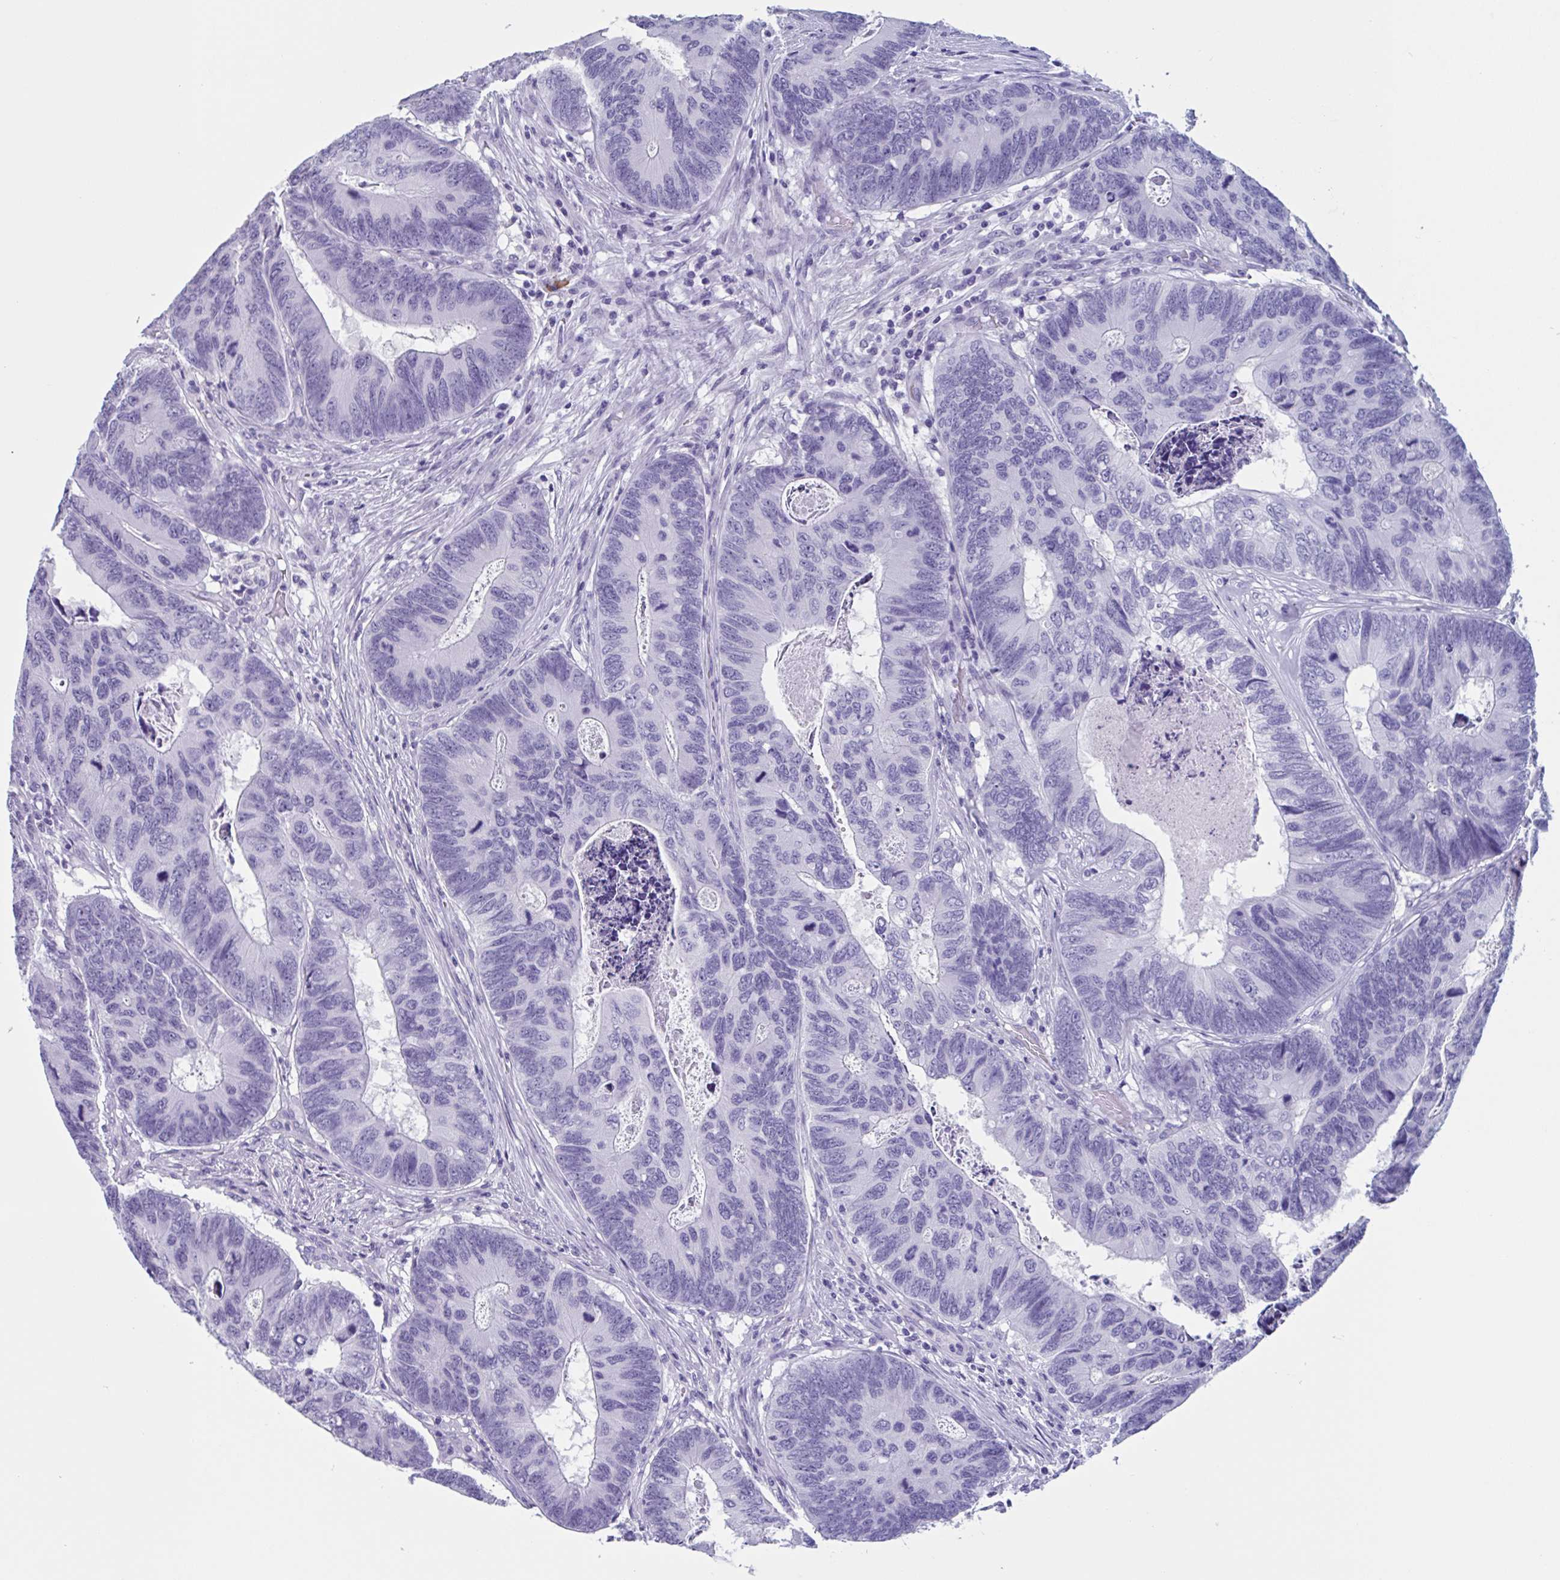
{"staining": {"intensity": "negative", "quantity": "none", "location": "none"}, "tissue": "colorectal cancer", "cell_type": "Tumor cells", "image_type": "cancer", "snomed": [{"axis": "morphology", "description": "Adenocarcinoma, NOS"}, {"axis": "topography", "description": "Colon"}], "caption": "Colorectal cancer (adenocarcinoma) was stained to show a protein in brown. There is no significant staining in tumor cells. Brightfield microscopy of immunohistochemistry stained with DAB (brown) and hematoxylin (blue), captured at high magnification.", "gene": "USP35", "patient": {"sex": "female", "age": 67}}